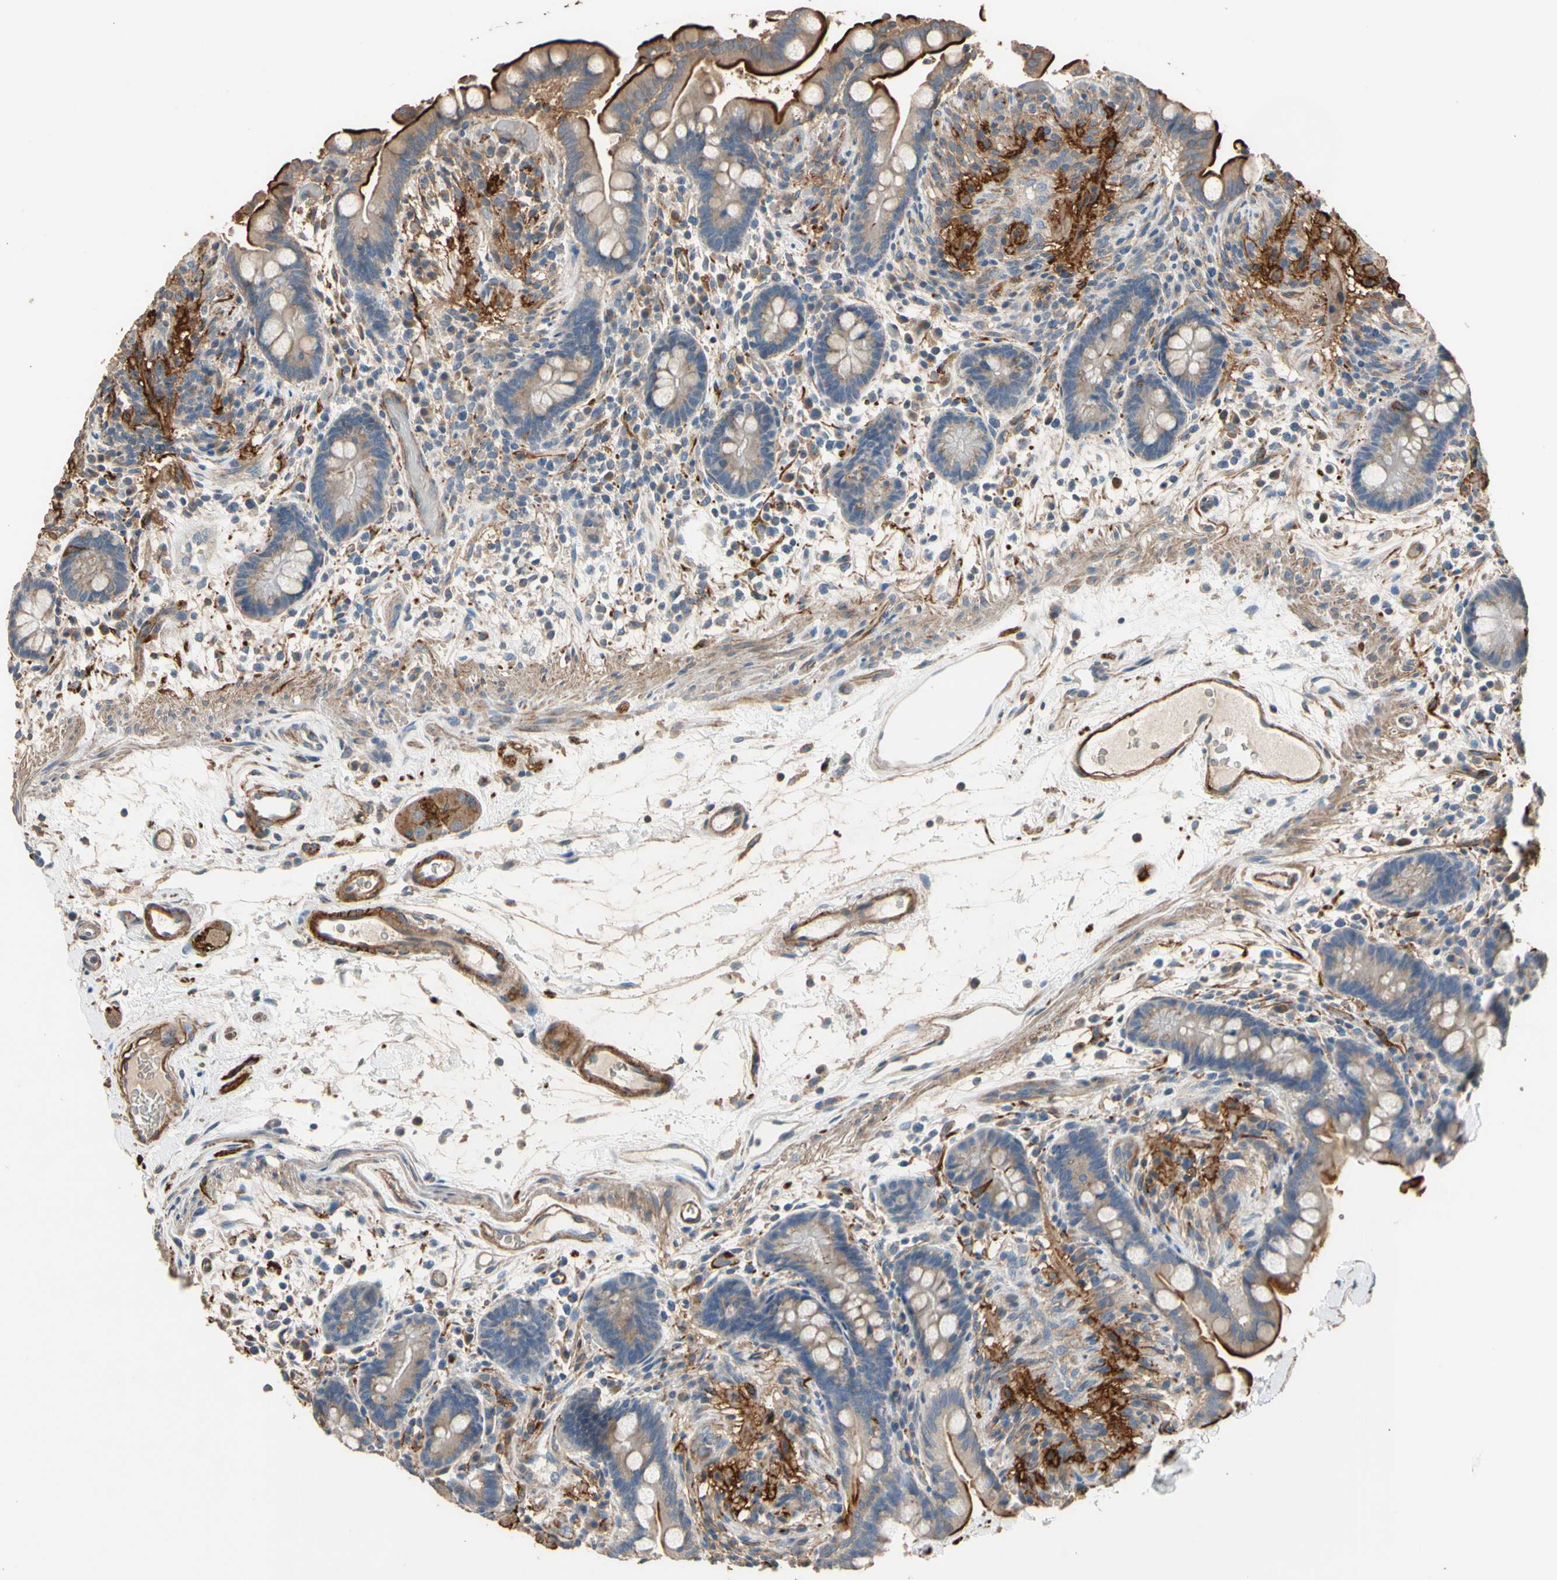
{"staining": {"intensity": "moderate", "quantity": ">75%", "location": "cytoplasmic/membranous"}, "tissue": "colon", "cell_type": "Endothelial cells", "image_type": "normal", "snomed": [{"axis": "morphology", "description": "Normal tissue, NOS"}, {"axis": "topography", "description": "Colon"}], "caption": "The immunohistochemical stain labels moderate cytoplasmic/membranous expression in endothelial cells of benign colon. (DAB (3,3'-diaminobenzidine) IHC with brightfield microscopy, high magnification).", "gene": "SUSD2", "patient": {"sex": "male", "age": 73}}